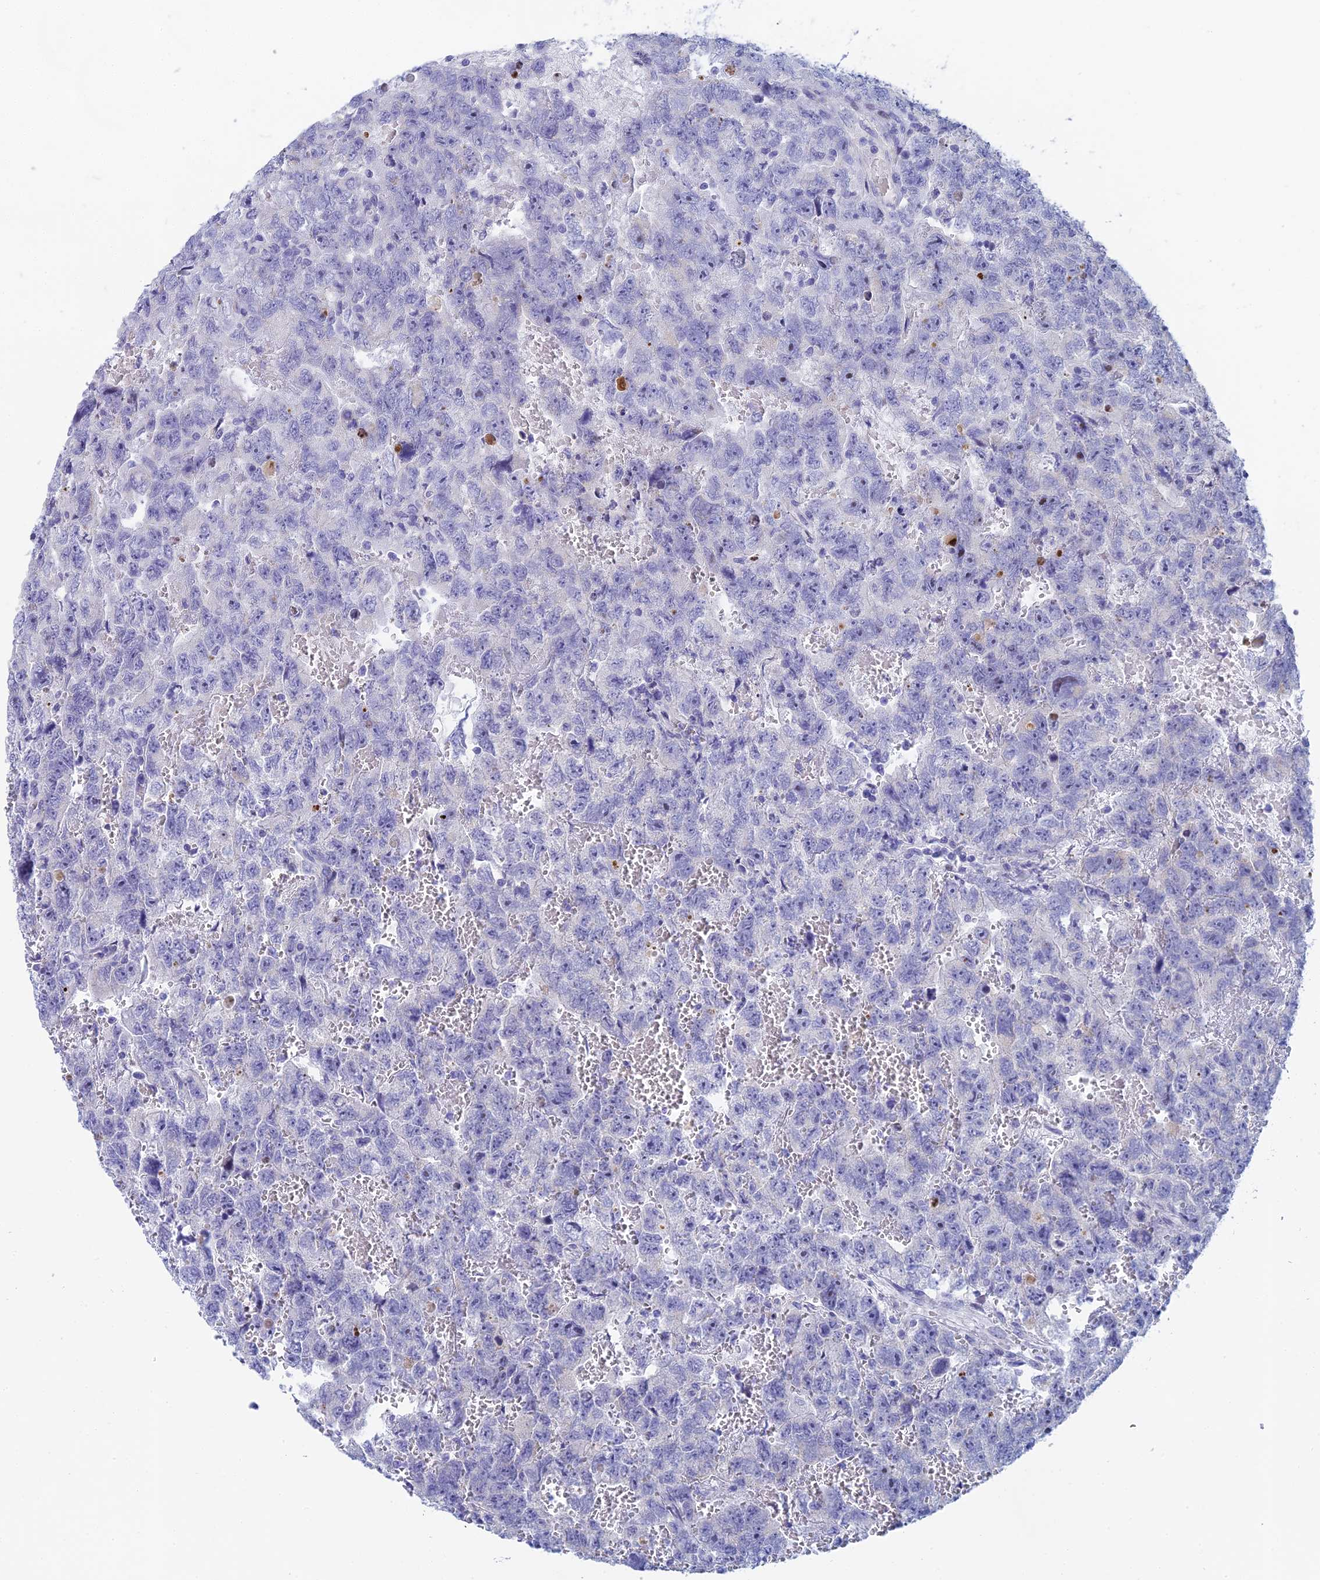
{"staining": {"intensity": "negative", "quantity": "none", "location": "none"}, "tissue": "testis cancer", "cell_type": "Tumor cells", "image_type": "cancer", "snomed": [{"axis": "morphology", "description": "Carcinoma, Embryonal, NOS"}, {"axis": "topography", "description": "Testis"}], "caption": "An IHC photomicrograph of testis embryonal carcinoma is shown. There is no staining in tumor cells of testis embryonal carcinoma.", "gene": "REXO5", "patient": {"sex": "male", "age": 45}}